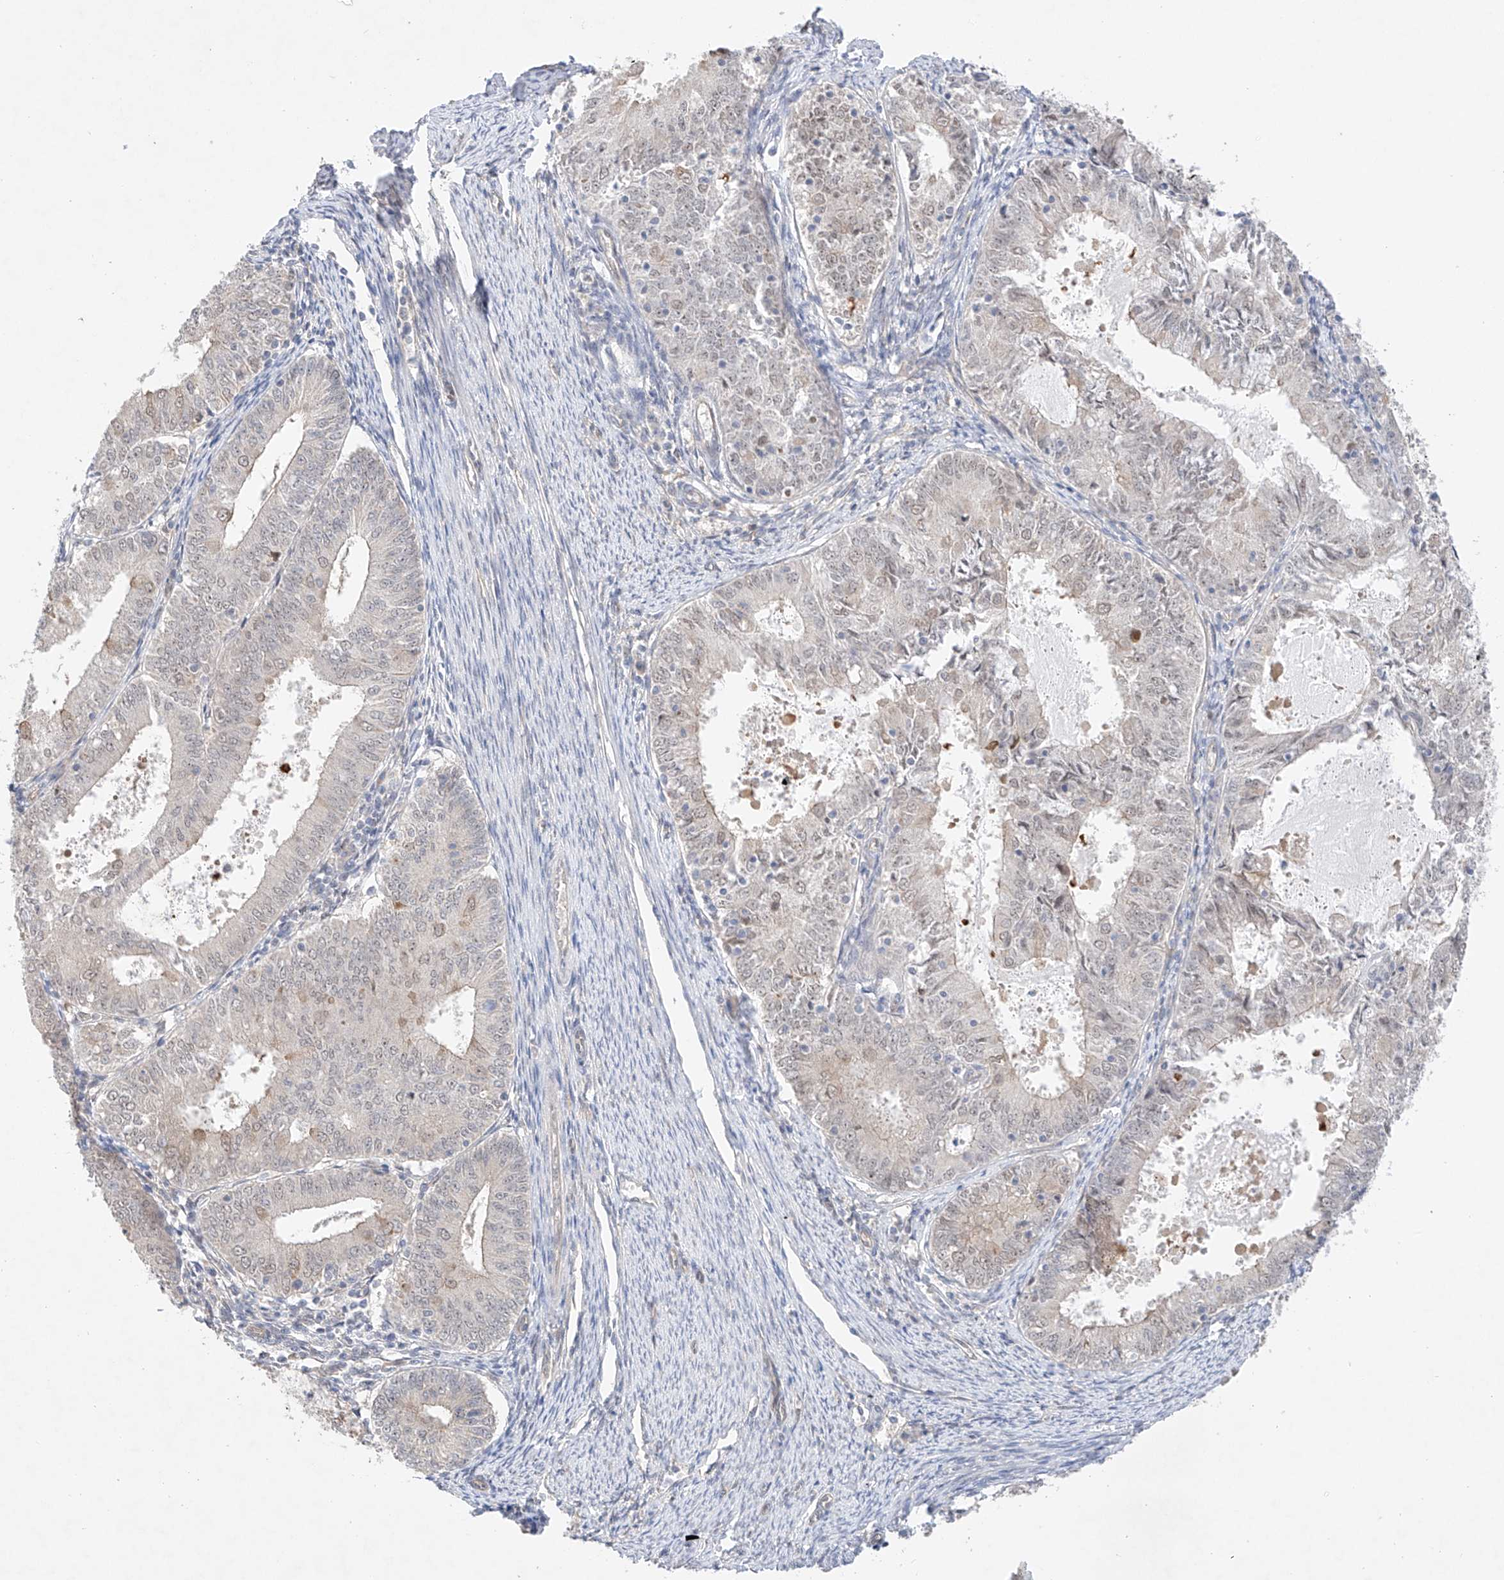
{"staining": {"intensity": "negative", "quantity": "none", "location": "none"}, "tissue": "endometrial cancer", "cell_type": "Tumor cells", "image_type": "cancer", "snomed": [{"axis": "morphology", "description": "Adenocarcinoma, NOS"}, {"axis": "topography", "description": "Endometrium"}], "caption": "Immunohistochemistry (IHC) histopathology image of endometrial cancer stained for a protein (brown), which exhibits no staining in tumor cells. The staining was performed using DAB (3,3'-diaminobenzidine) to visualize the protein expression in brown, while the nuclei were stained in blue with hematoxylin (Magnification: 20x).", "gene": "IL22RA2", "patient": {"sex": "female", "age": 57}}